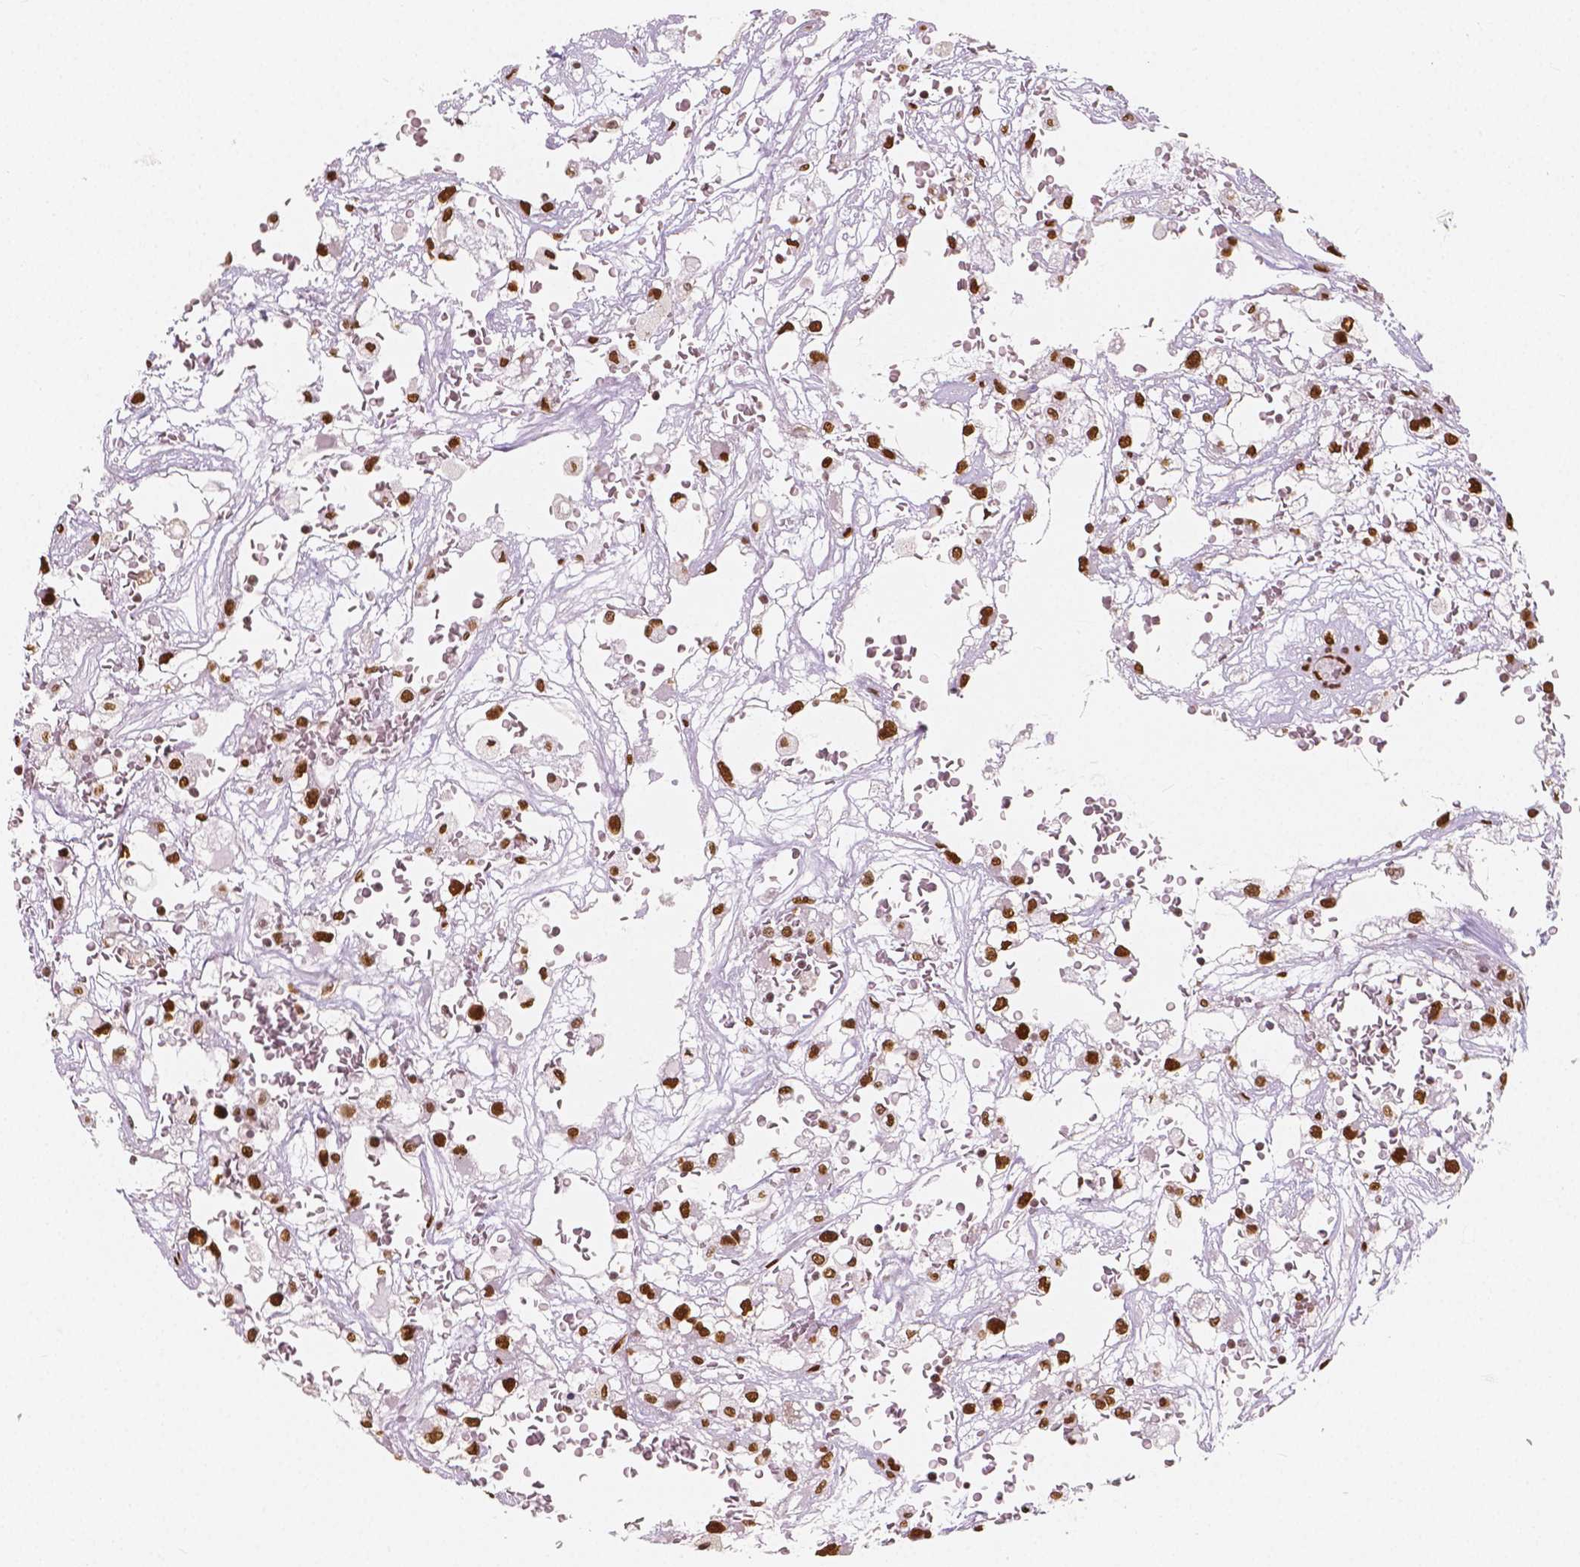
{"staining": {"intensity": "moderate", "quantity": ">75%", "location": "nuclear"}, "tissue": "renal cancer", "cell_type": "Tumor cells", "image_type": "cancer", "snomed": [{"axis": "morphology", "description": "Adenocarcinoma, NOS"}, {"axis": "topography", "description": "Kidney"}], "caption": "Immunohistochemical staining of renal cancer shows medium levels of moderate nuclear protein staining in approximately >75% of tumor cells.", "gene": "NUCKS1", "patient": {"sex": "male", "age": 59}}